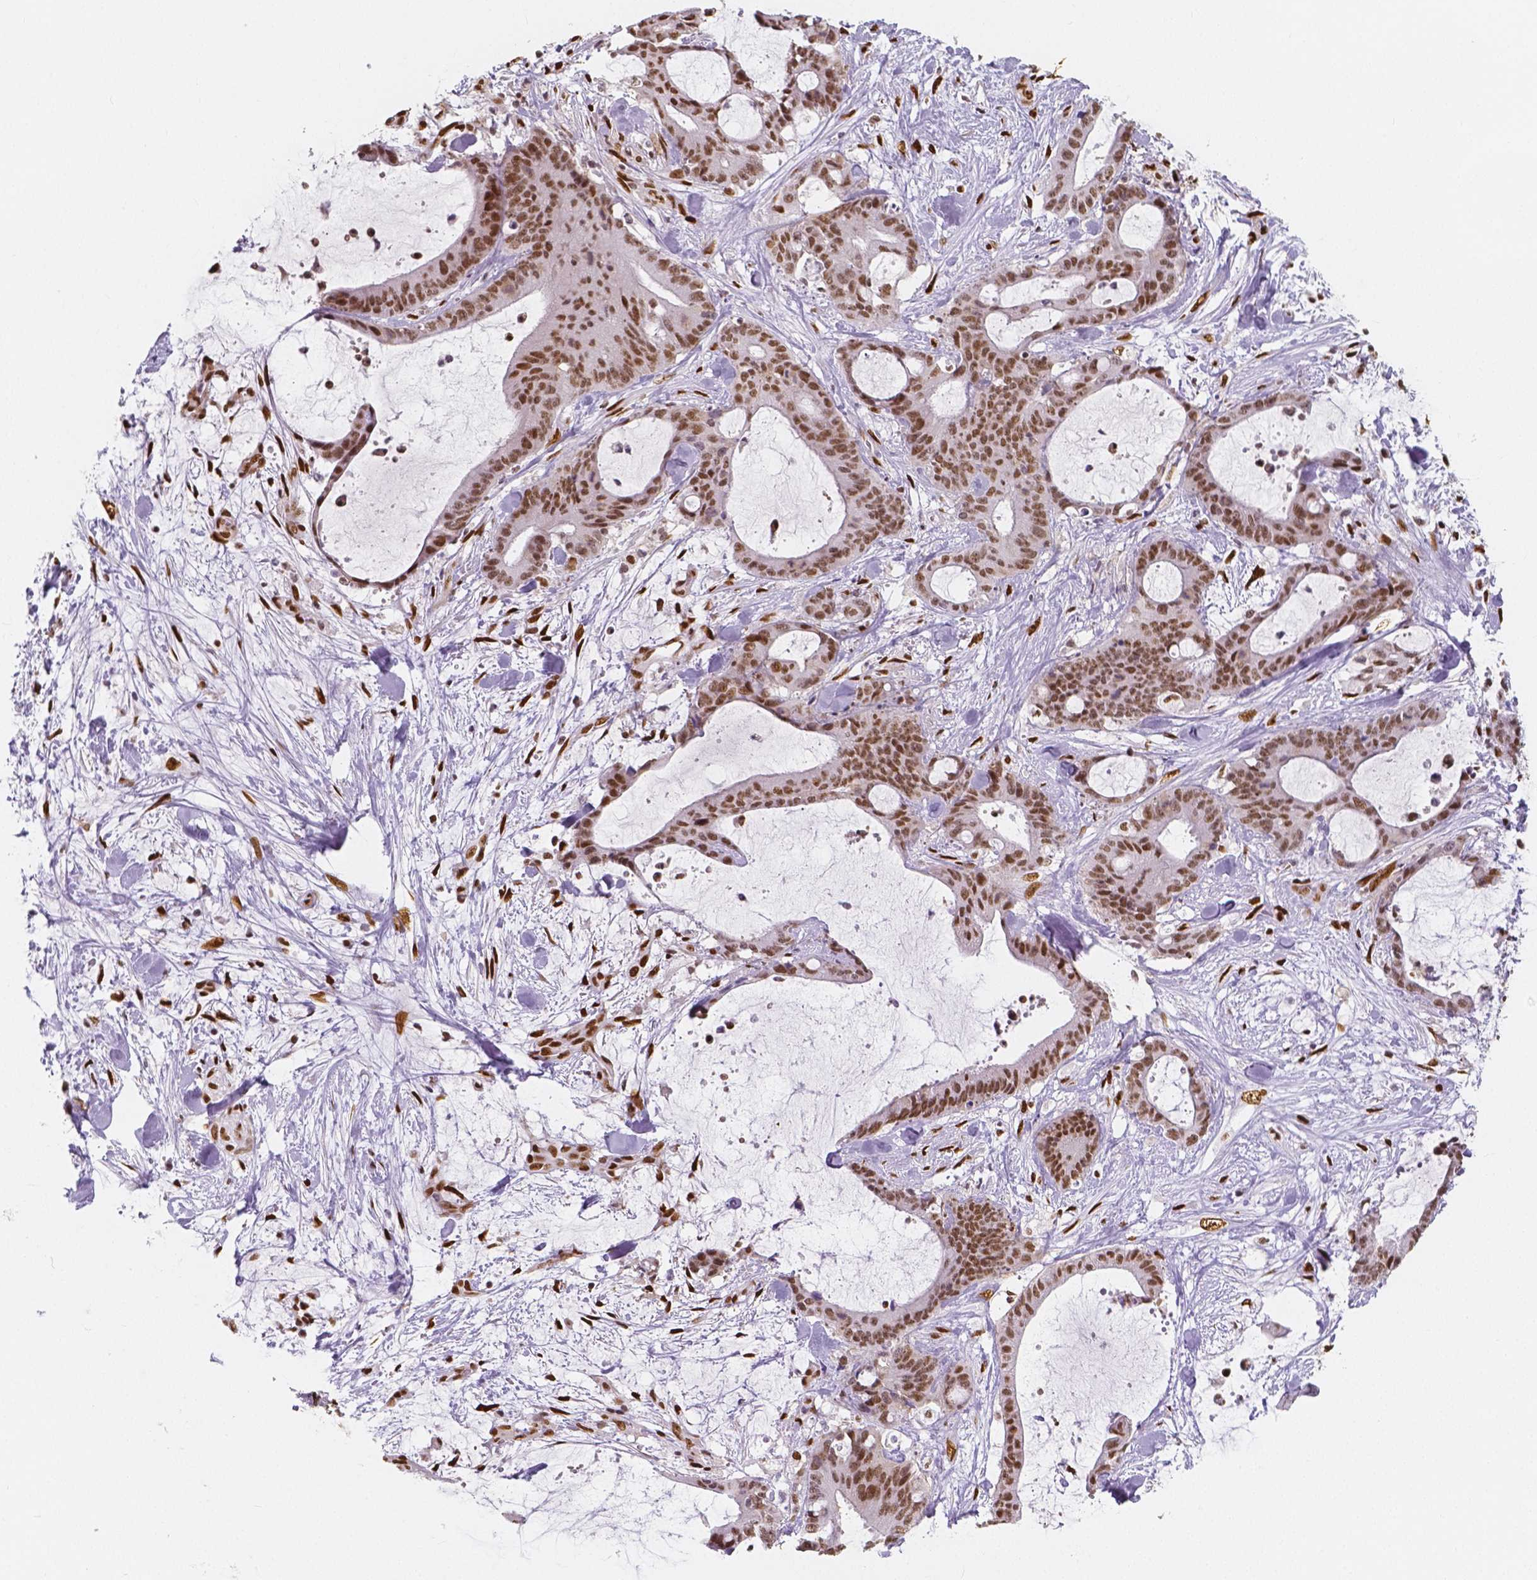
{"staining": {"intensity": "moderate", "quantity": ">75%", "location": "nuclear"}, "tissue": "liver cancer", "cell_type": "Tumor cells", "image_type": "cancer", "snomed": [{"axis": "morphology", "description": "Cholangiocarcinoma"}, {"axis": "topography", "description": "Liver"}], "caption": "Approximately >75% of tumor cells in human liver cancer exhibit moderate nuclear protein positivity as visualized by brown immunohistochemical staining.", "gene": "NUCKS1", "patient": {"sex": "female", "age": 73}}